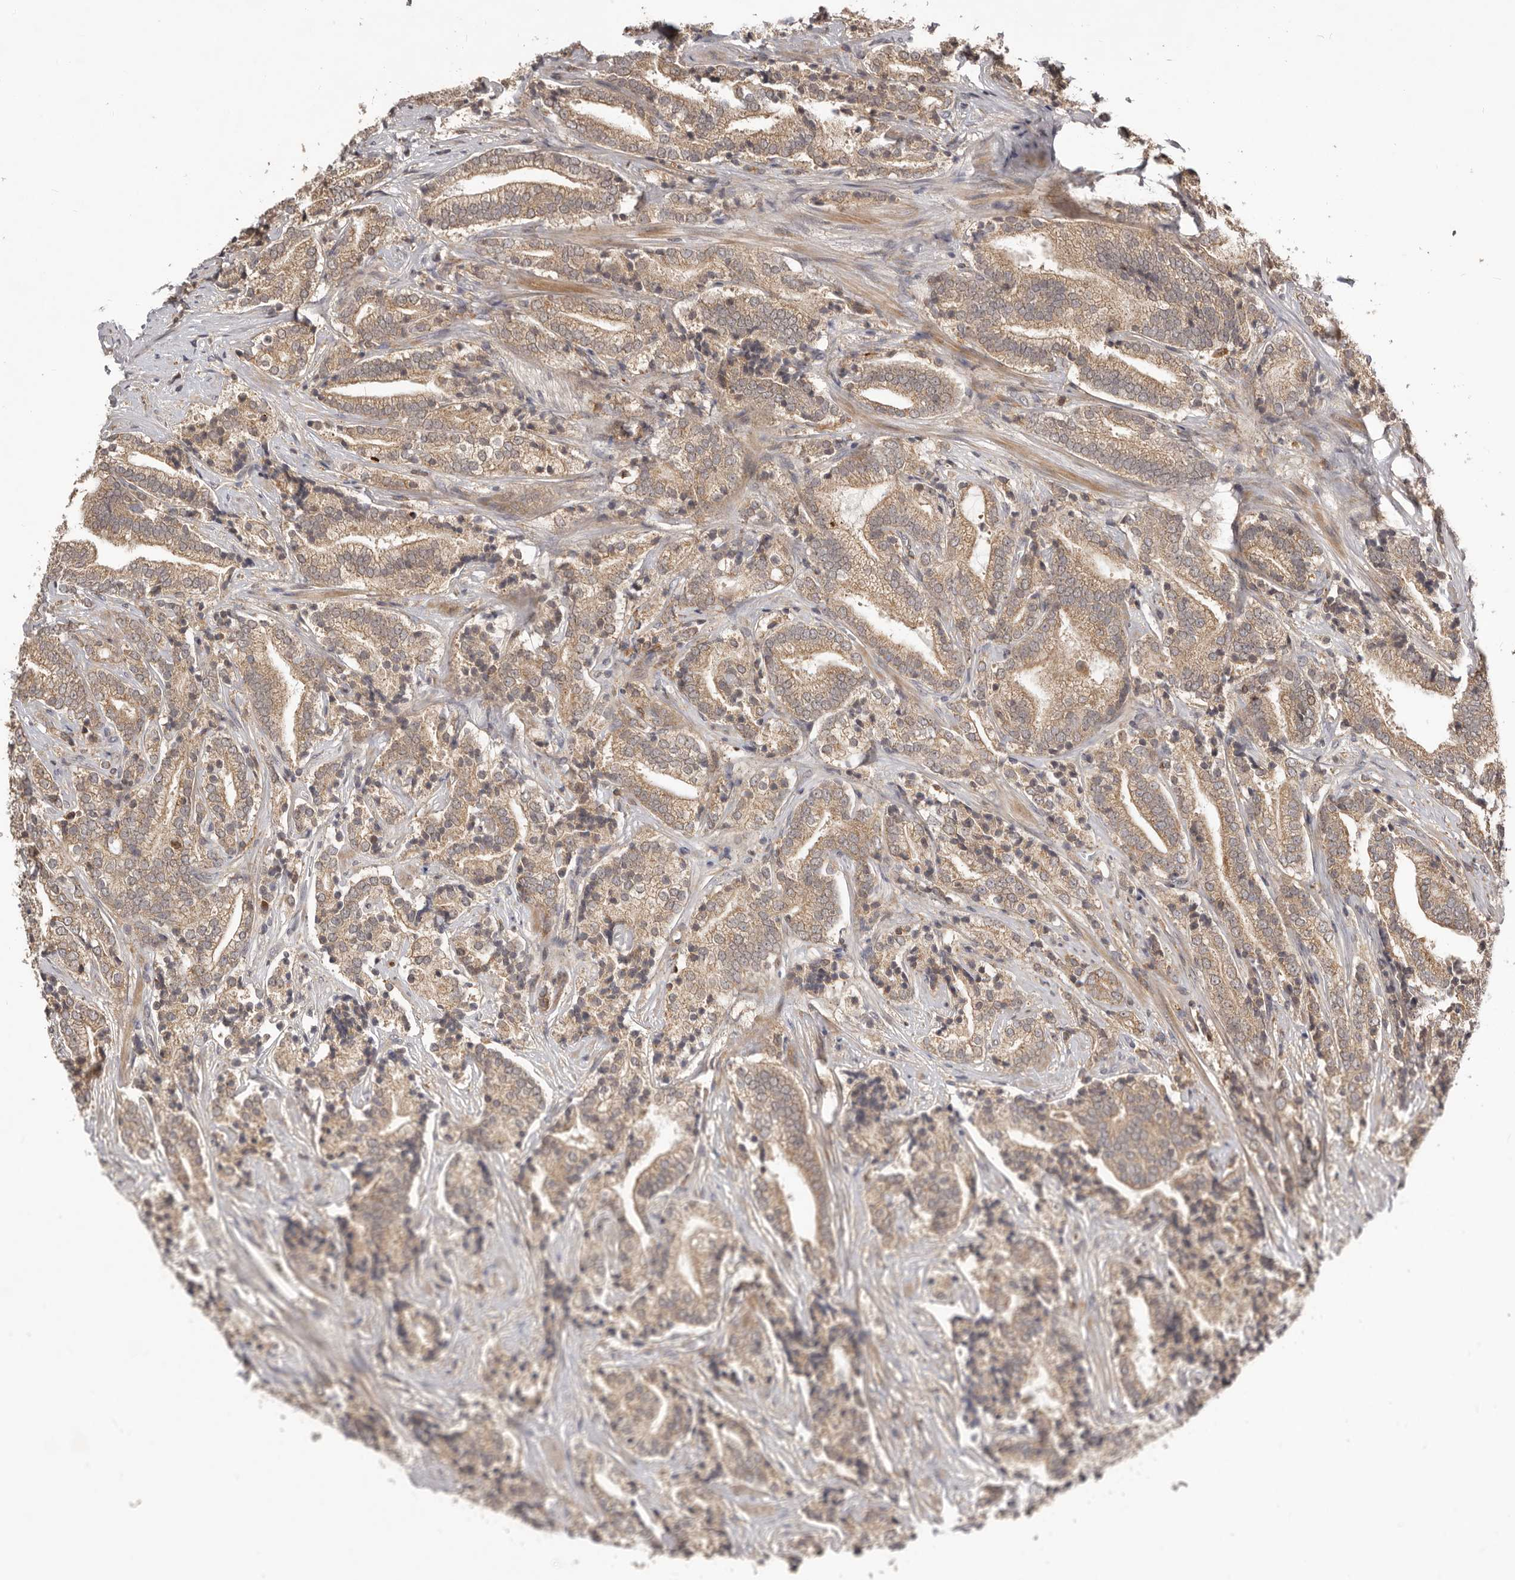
{"staining": {"intensity": "weak", "quantity": ">75%", "location": "cytoplasmic/membranous"}, "tissue": "prostate cancer", "cell_type": "Tumor cells", "image_type": "cancer", "snomed": [{"axis": "morphology", "description": "Adenocarcinoma, High grade"}, {"axis": "topography", "description": "Prostate"}], "caption": "Adenocarcinoma (high-grade) (prostate) stained with DAB (3,3'-diaminobenzidine) immunohistochemistry (IHC) exhibits low levels of weak cytoplasmic/membranous expression in about >75% of tumor cells.", "gene": "RNF187", "patient": {"sex": "male", "age": 57}}